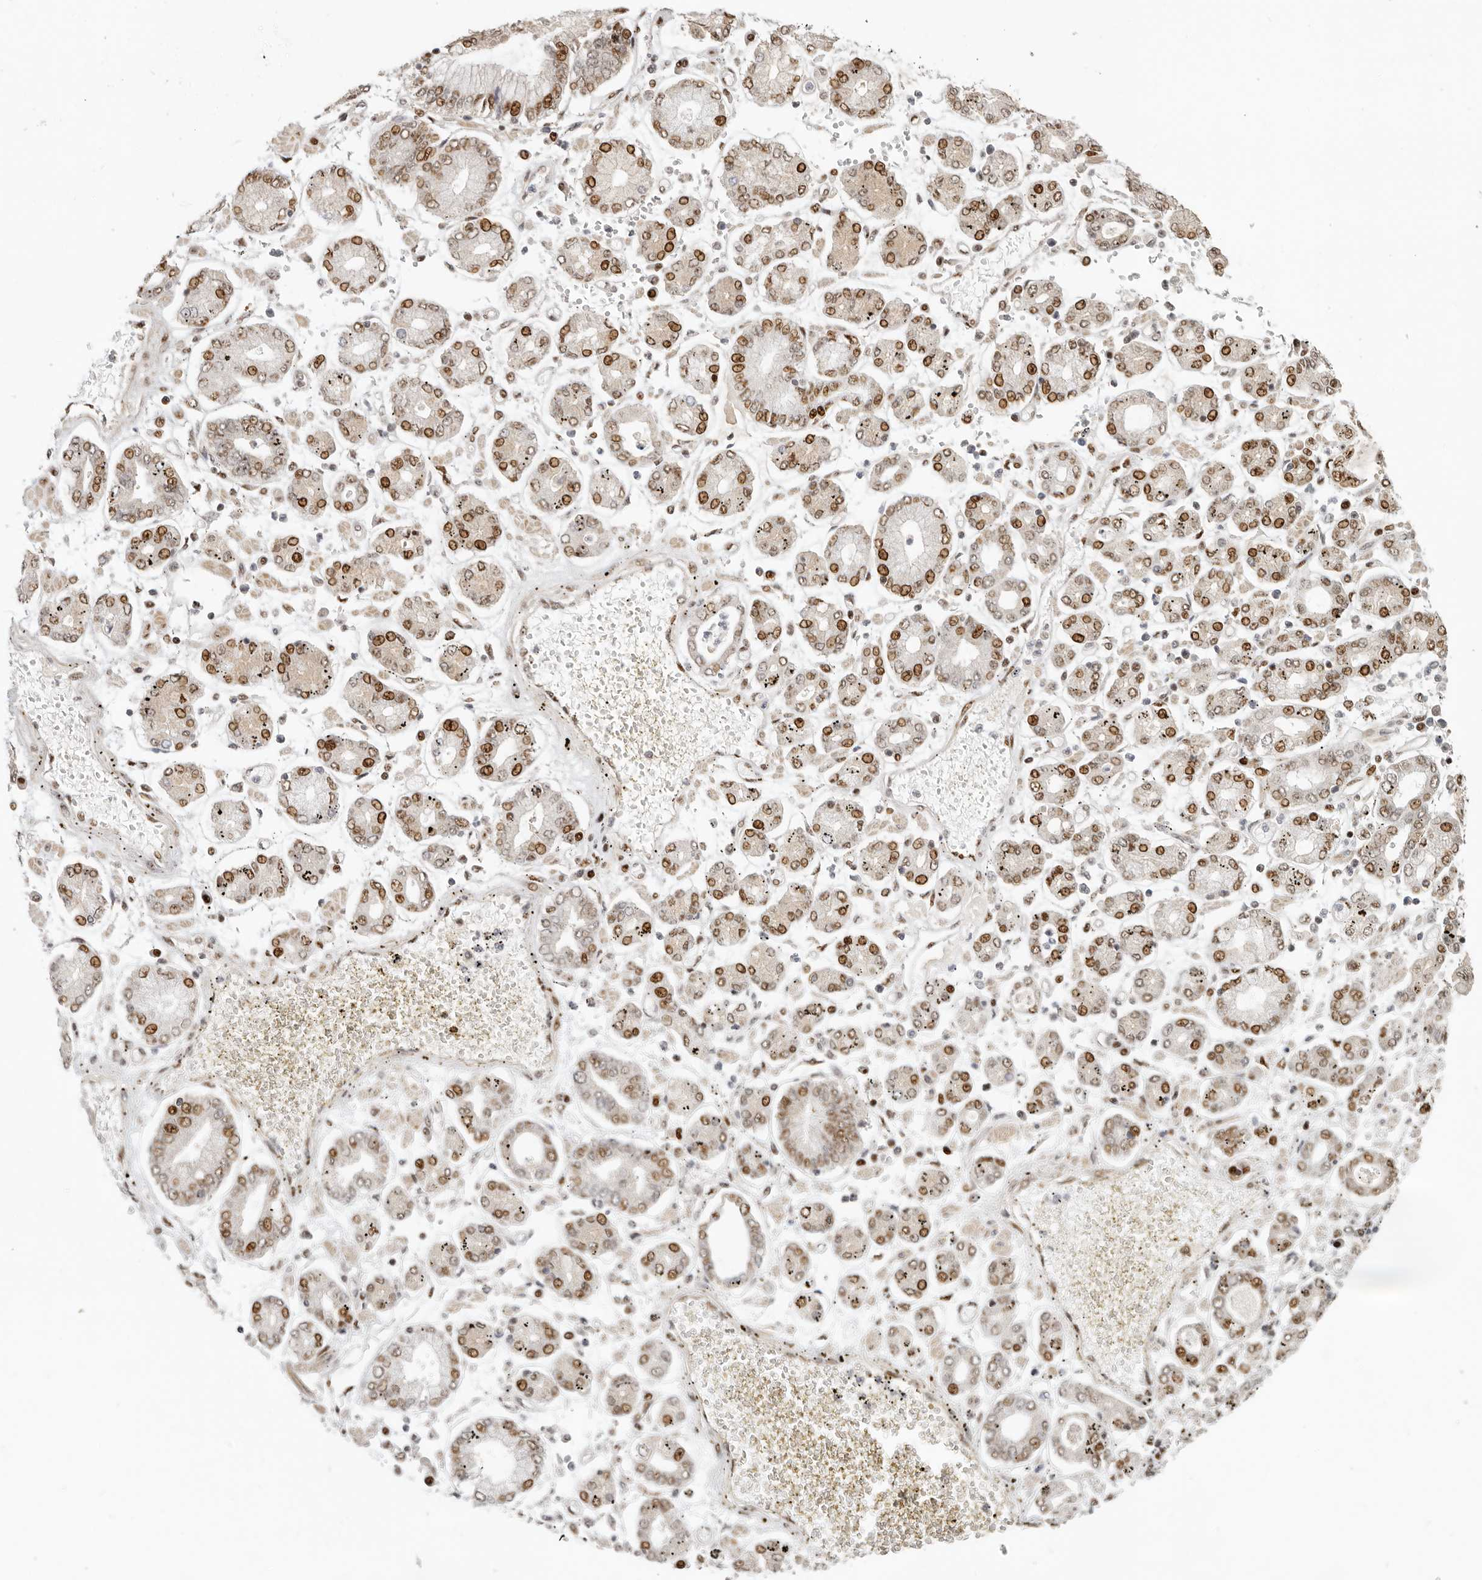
{"staining": {"intensity": "moderate", "quantity": ">75%", "location": "nuclear"}, "tissue": "stomach cancer", "cell_type": "Tumor cells", "image_type": "cancer", "snomed": [{"axis": "morphology", "description": "Adenocarcinoma, NOS"}, {"axis": "topography", "description": "Stomach"}], "caption": "Immunohistochemistry (IHC) (DAB) staining of stomach cancer (adenocarcinoma) exhibits moderate nuclear protein expression in about >75% of tumor cells.", "gene": "GPBP1L1", "patient": {"sex": "male", "age": 76}}